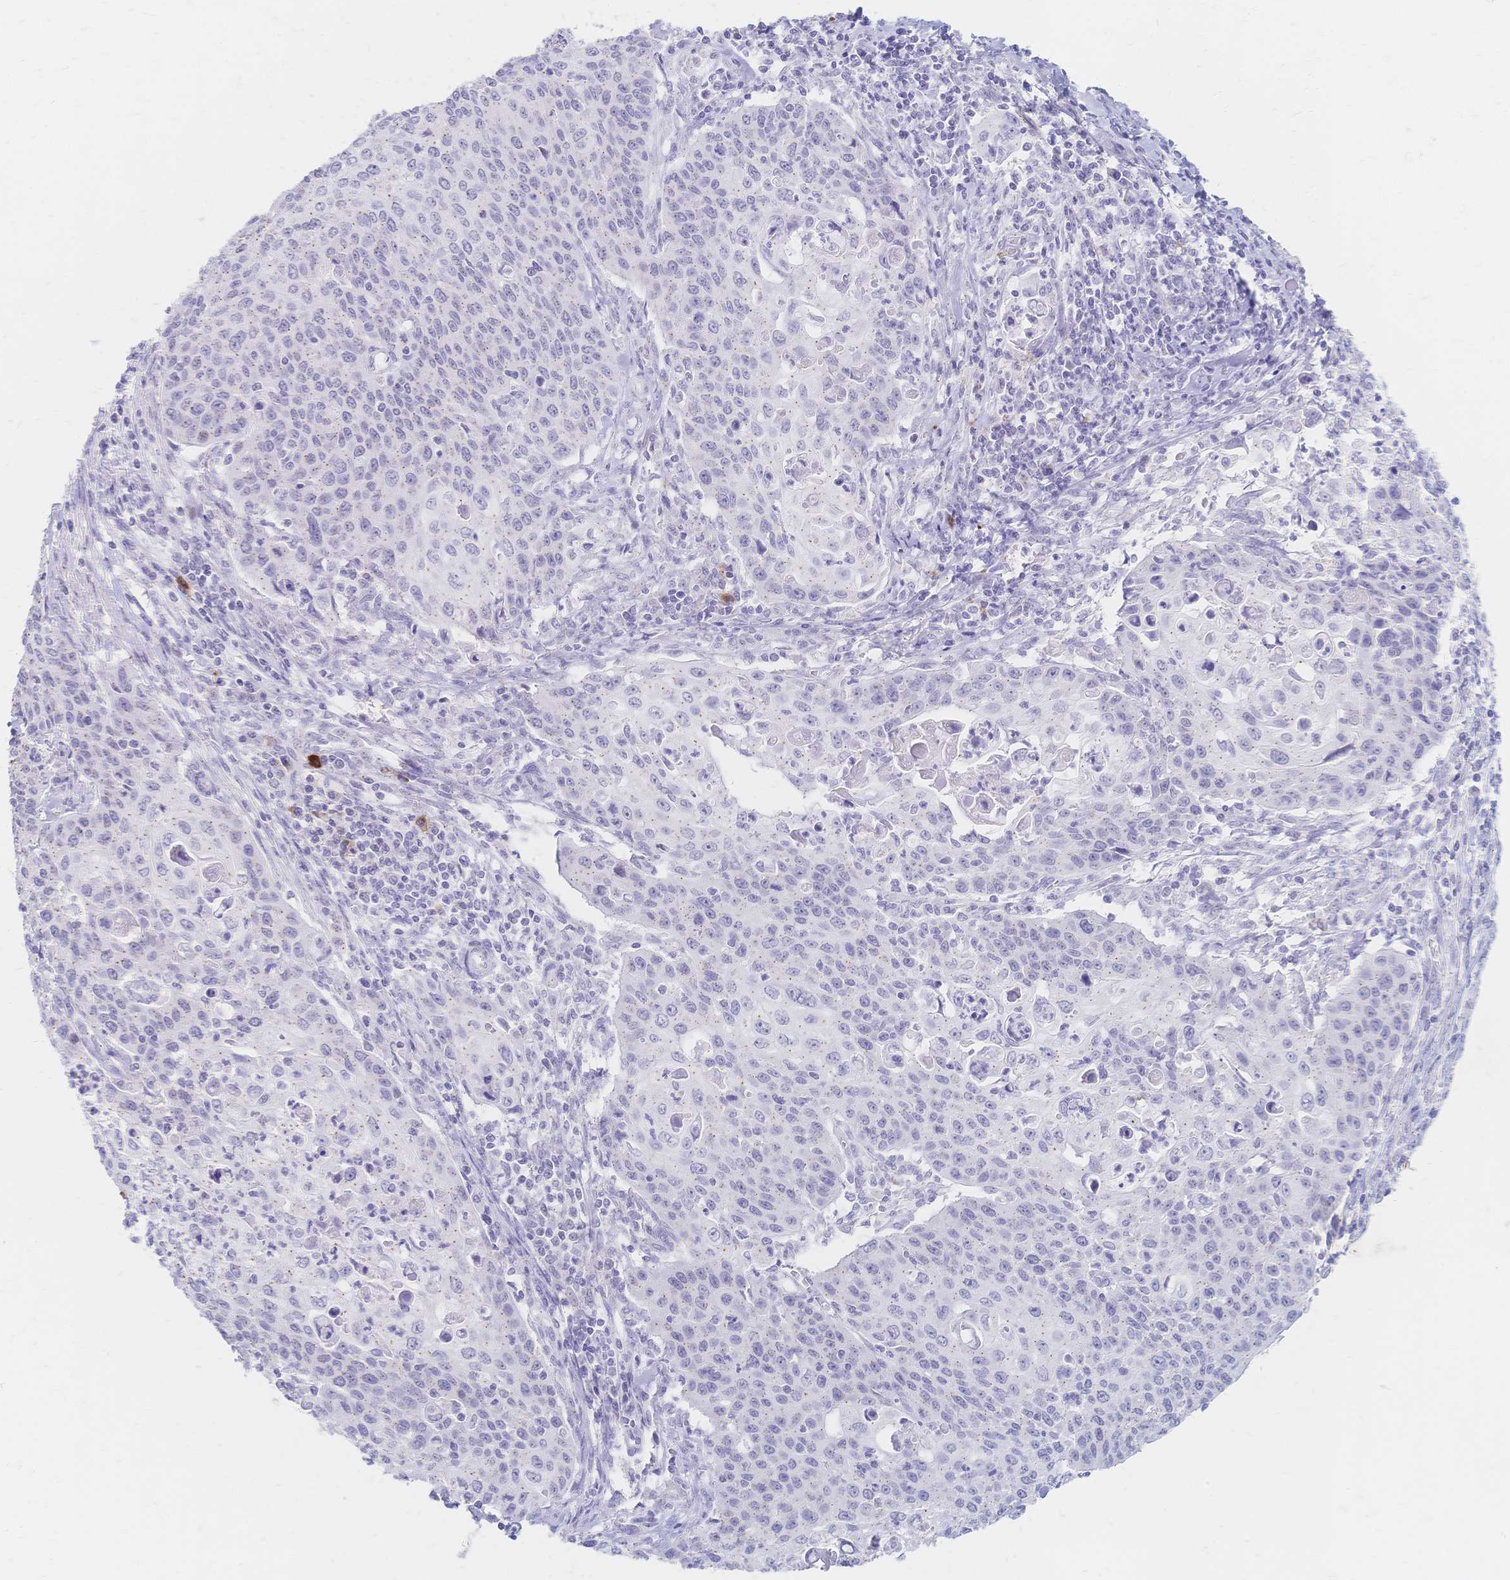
{"staining": {"intensity": "negative", "quantity": "none", "location": "none"}, "tissue": "cervical cancer", "cell_type": "Tumor cells", "image_type": "cancer", "snomed": [{"axis": "morphology", "description": "Squamous cell carcinoma, NOS"}, {"axis": "topography", "description": "Cervix"}], "caption": "IHC of human cervical cancer reveals no staining in tumor cells. (DAB immunohistochemistry (IHC) with hematoxylin counter stain).", "gene": "PSORS1C2", "patient": {"sex": "female", "age": 65}}